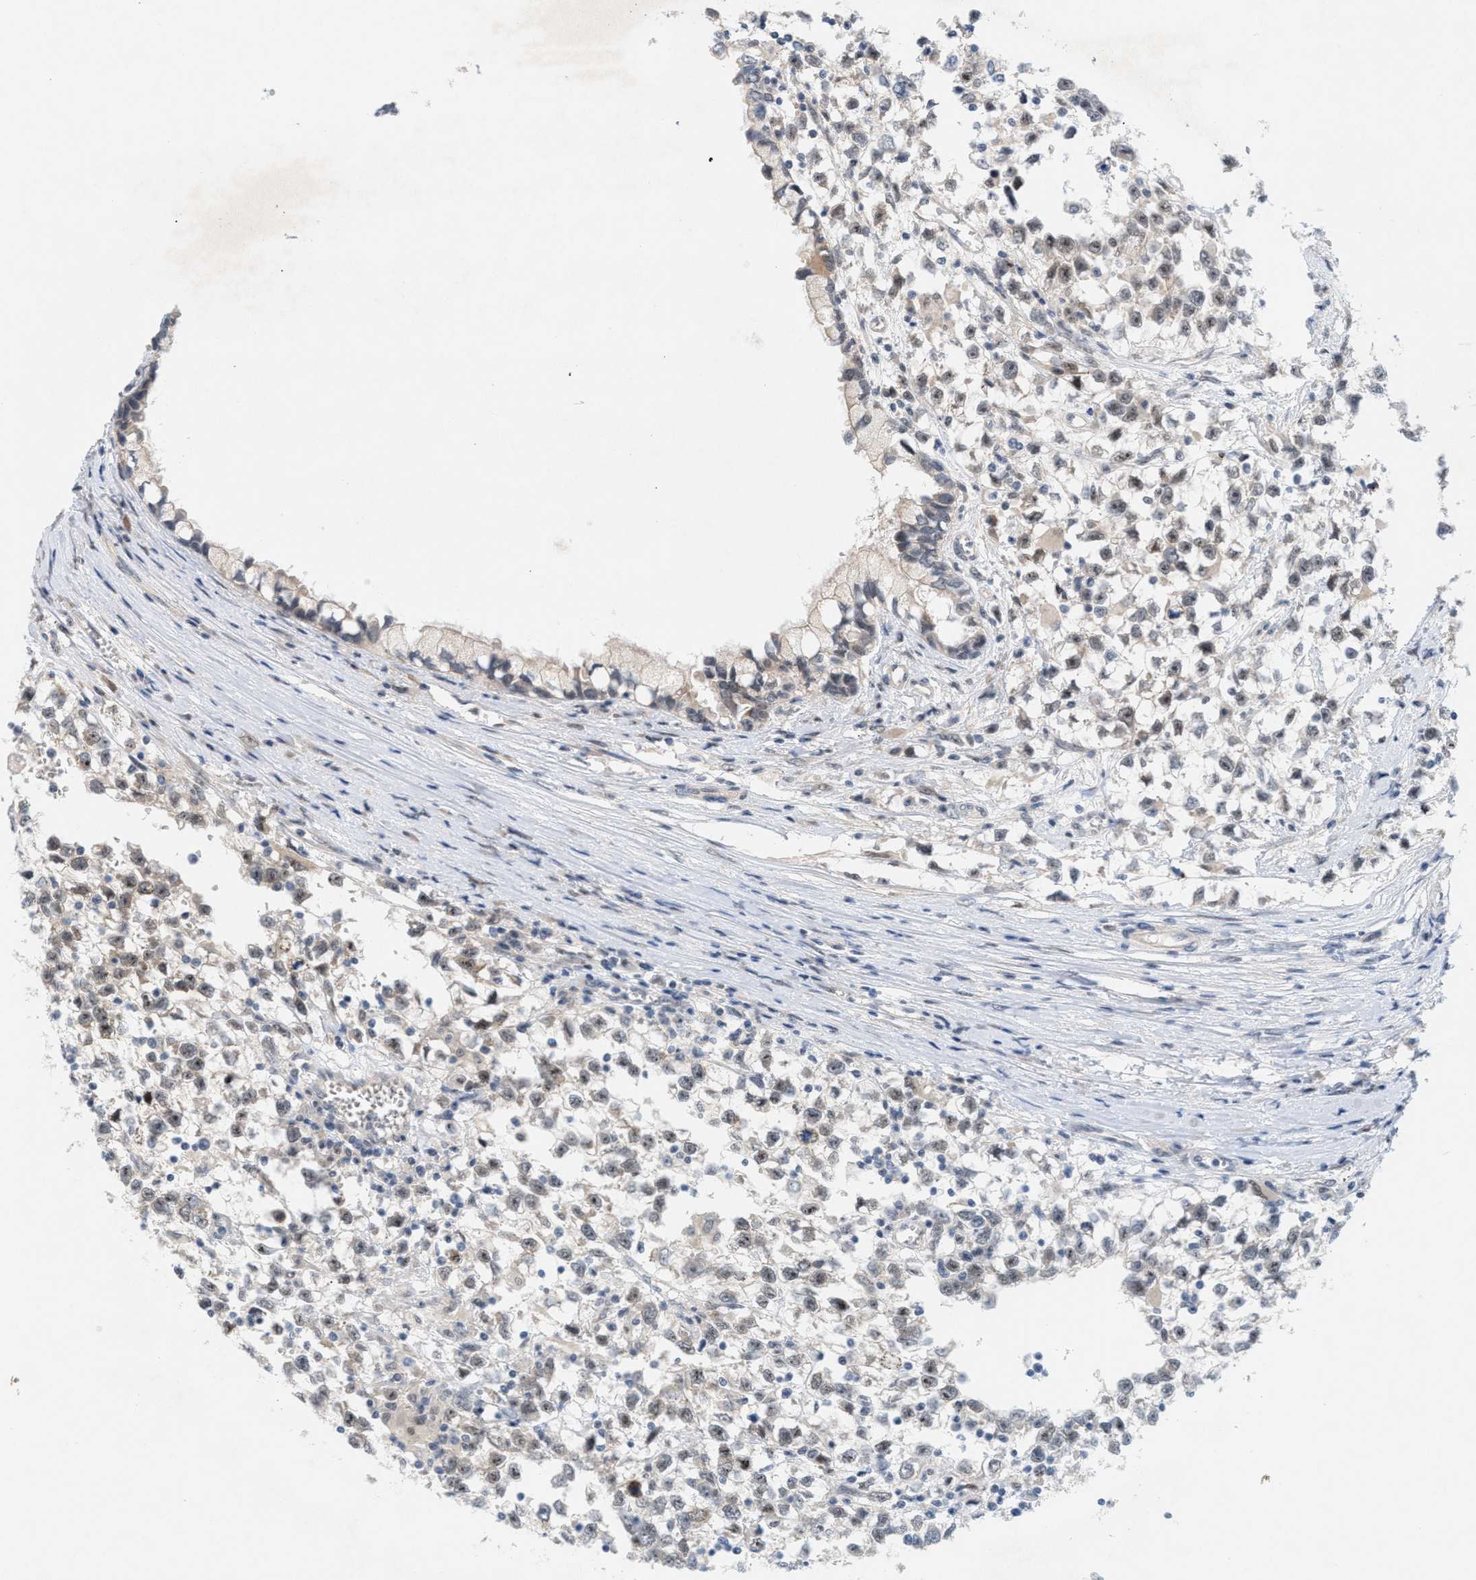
{"staining": {"intensity": "moderate", "quantity": "25%-75%", "location": "nuclear"}, "tissue": "testis cancer", "cell_type": "Tumor cells", "image_type": "cancer", "snomed": [{"axis": "morphology", "description": "Seminoma, NOS"}, {"axis": "morphology", "description": "Carcinoma, Embryonal, NOS"}, {"axis": "topography", "description": "Testis"}], "caption": "Moderate nuclear expression is identified in approximately 25%-75% of tumor cells in testis seminoma.", "gene": "WIPI2", "patient": {"sex": "male", "age": 51}}